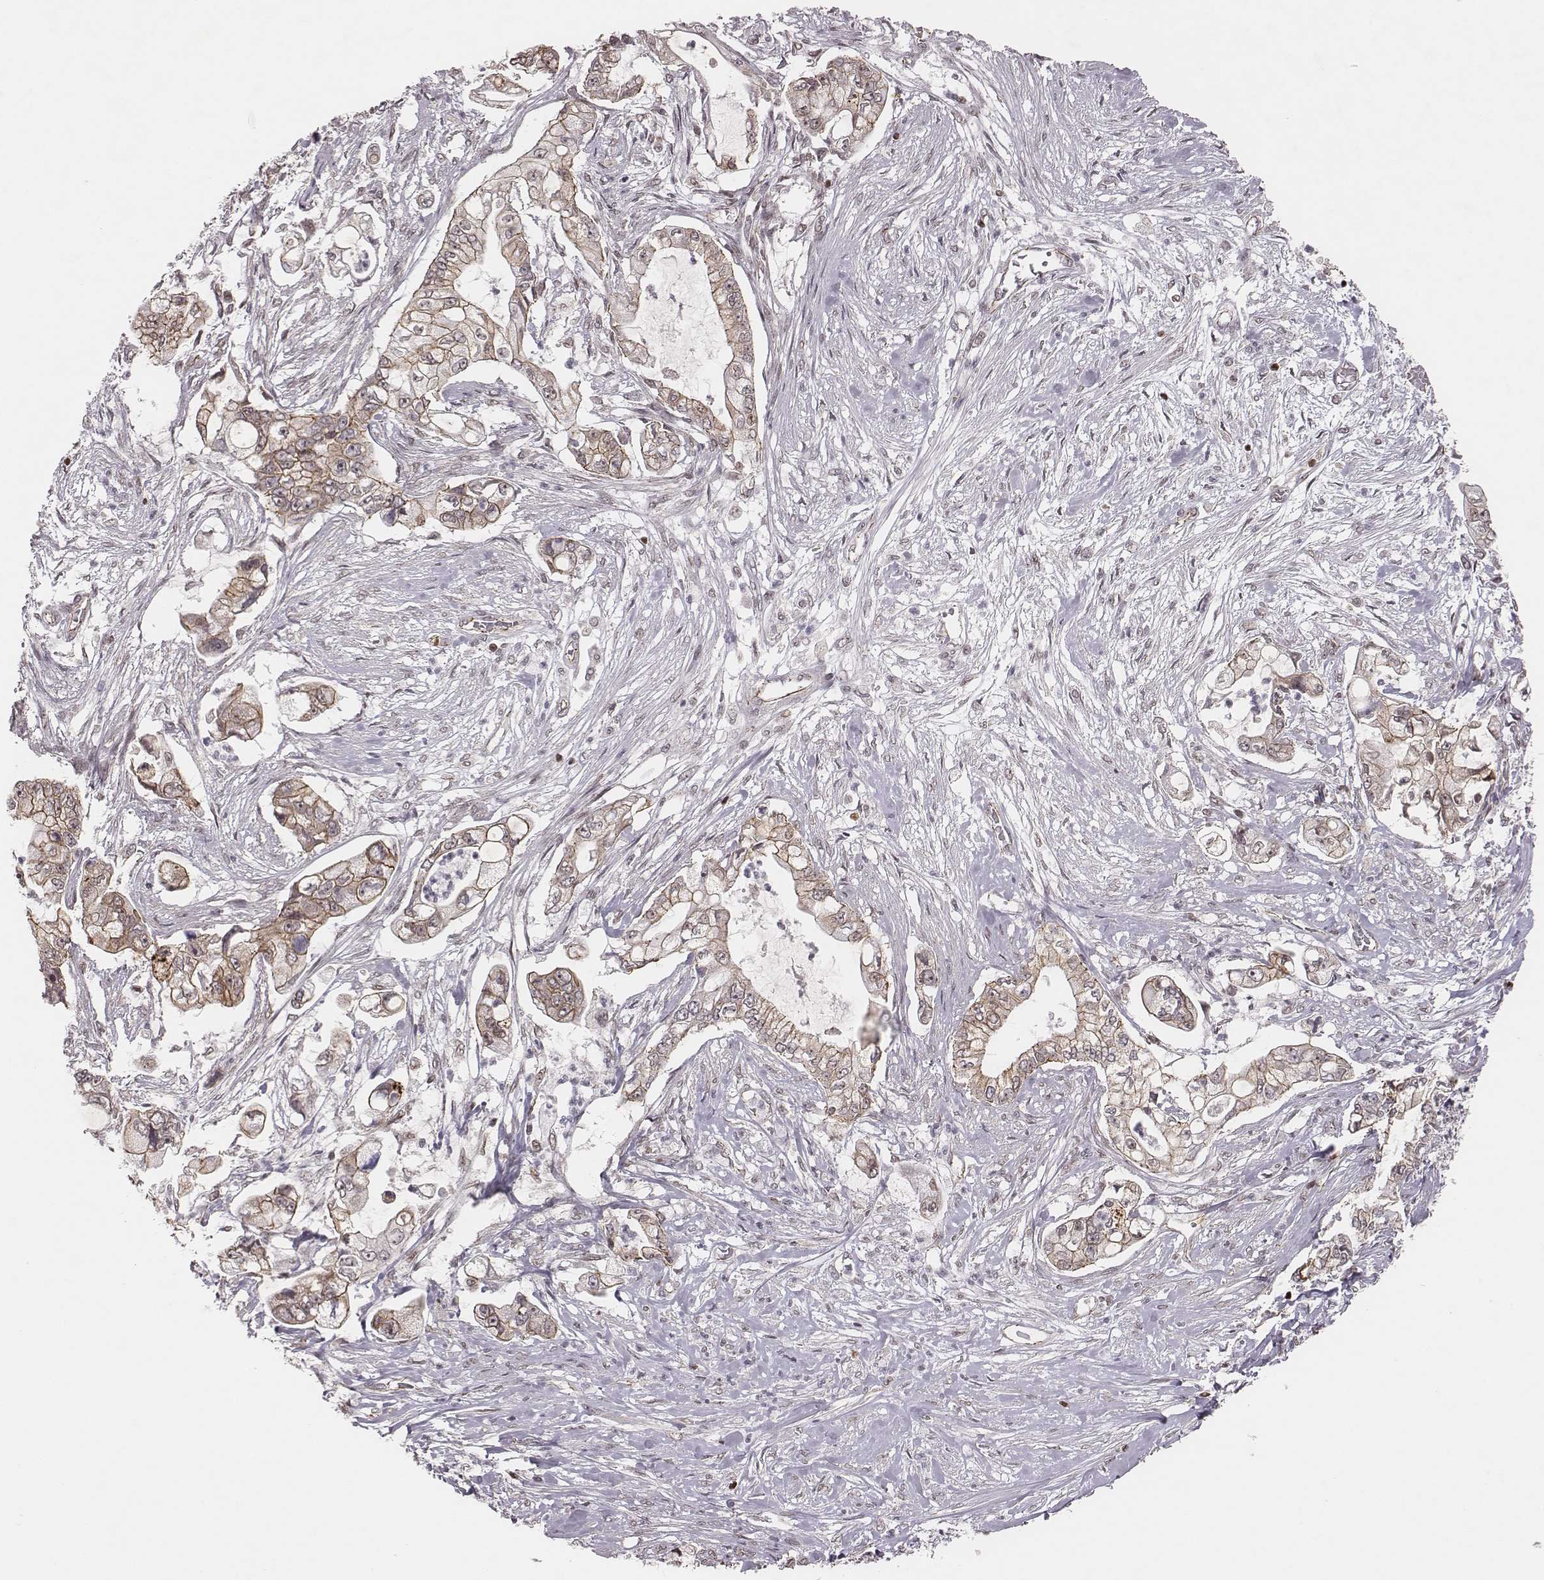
{"staining": {"intensity": "moderate", "quantity": "25%-75%", "location": "cytoplasmic/membranous"}, "tissue": "pancreatic cancer", "cell_type": "Tumor cells", "image_type": "cancer", "snomed": [{"axis": "morphology", "description": "Adenocarcinoma, NOS"}, {"axis": "topography", "description": "Pancreas"}], "caption": "Protein staining reveals moderate cytoplasmic/membranous positivity in approximately 25%-75% of tumor cells in pancreatic cancer. The protein is shown in brown color, while the nuclei are stained blue.", "gene": "WDR59", "patient": {"sex": "female", "age": 69}}